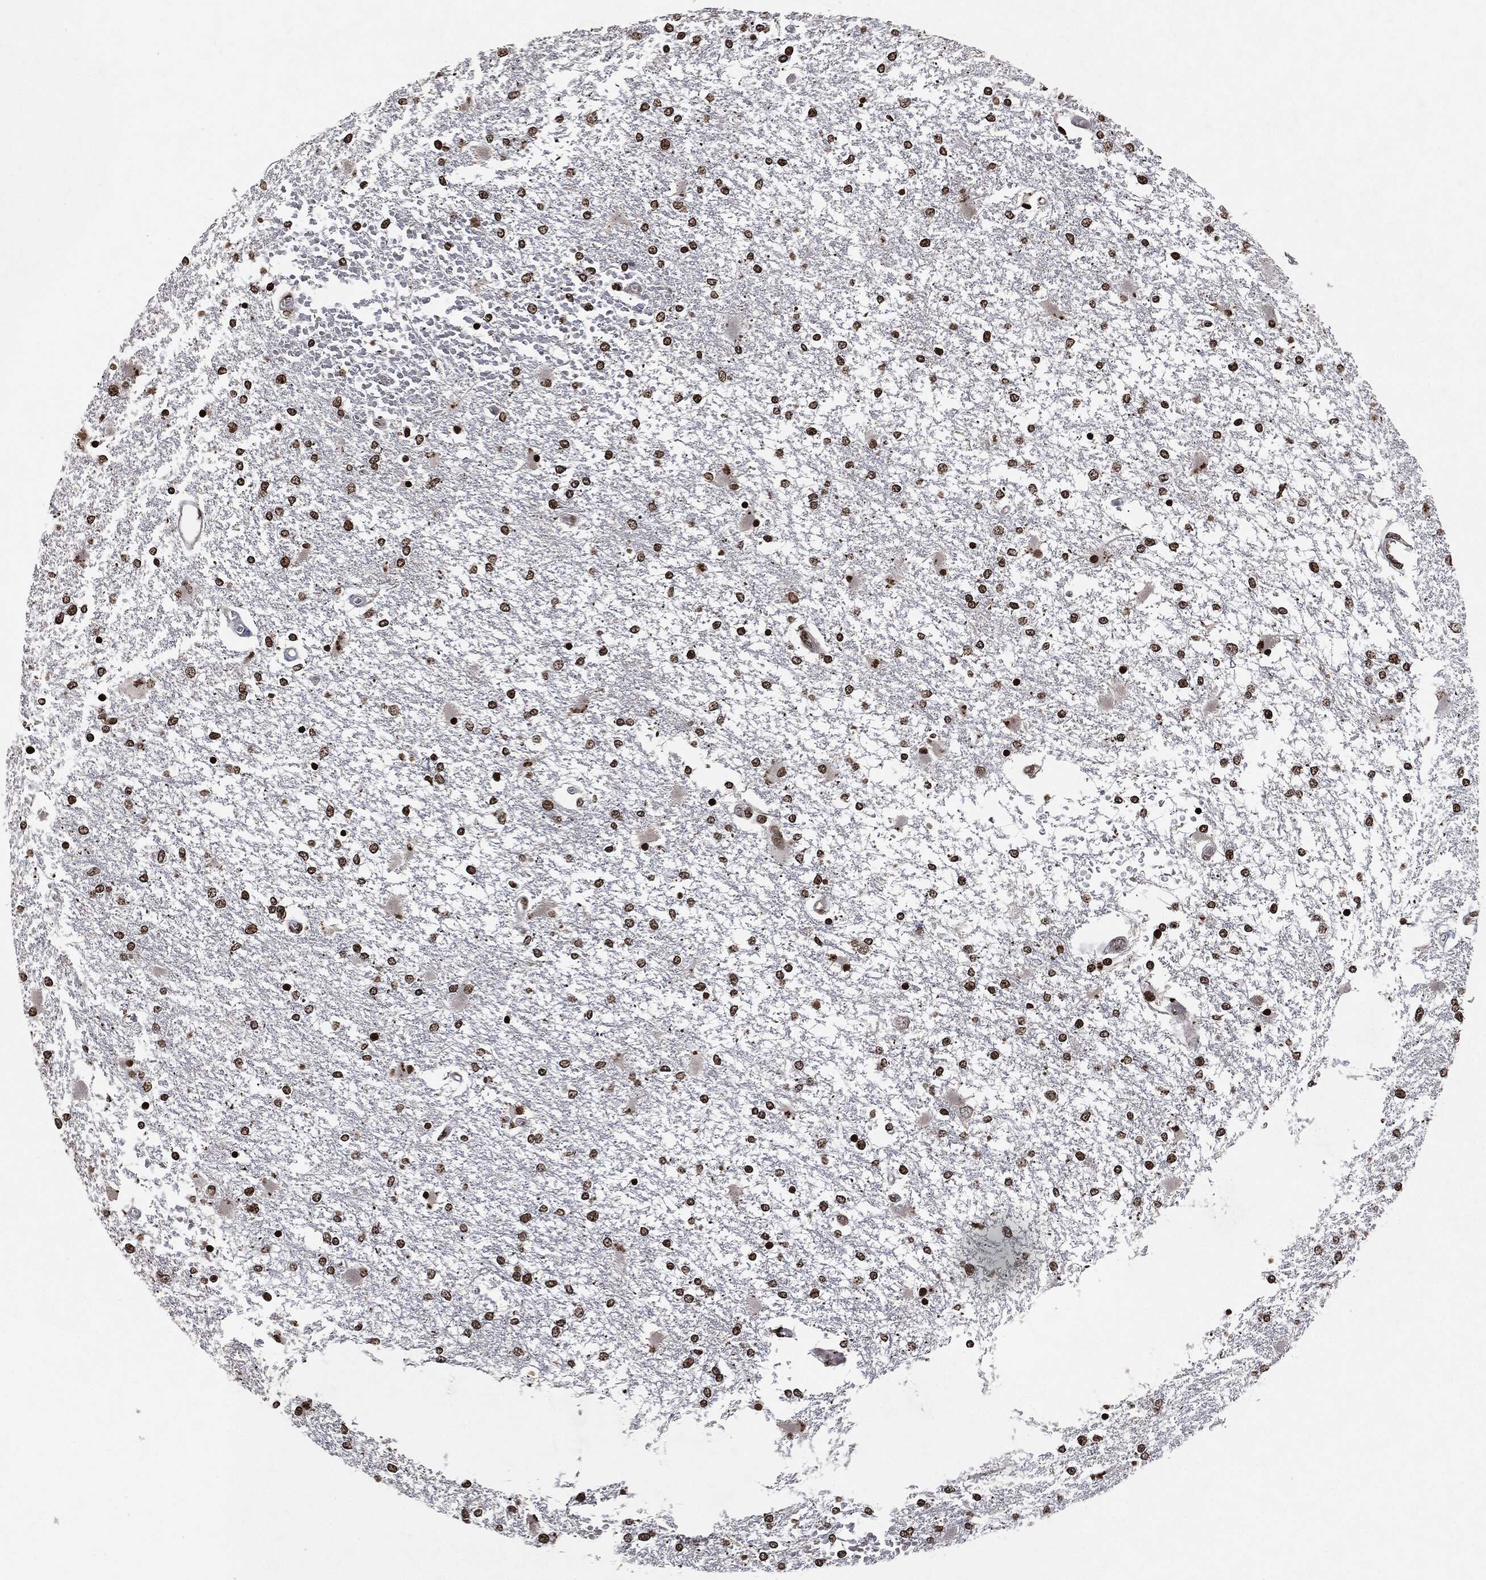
{"staining": {"intensity": "strong", "quantity": ">75%", "location": "nuclear"}, "tissue": "glioma", "cell_type": "Tumor cells", "image_type": "cancer", "snomed": [{"axis": "morphology", "description": "Glioma, malignant, High grade"}, {"axis": "topography", "description": "Cerebral cortex"}], "caption": "Human malignant glioma (high-grade) stained with a brown dye exhibits strong nuclear positive expression in about >75% of tumor cells.", "gene": "JUN", "patient": {"sex": "male", "age": 79}}